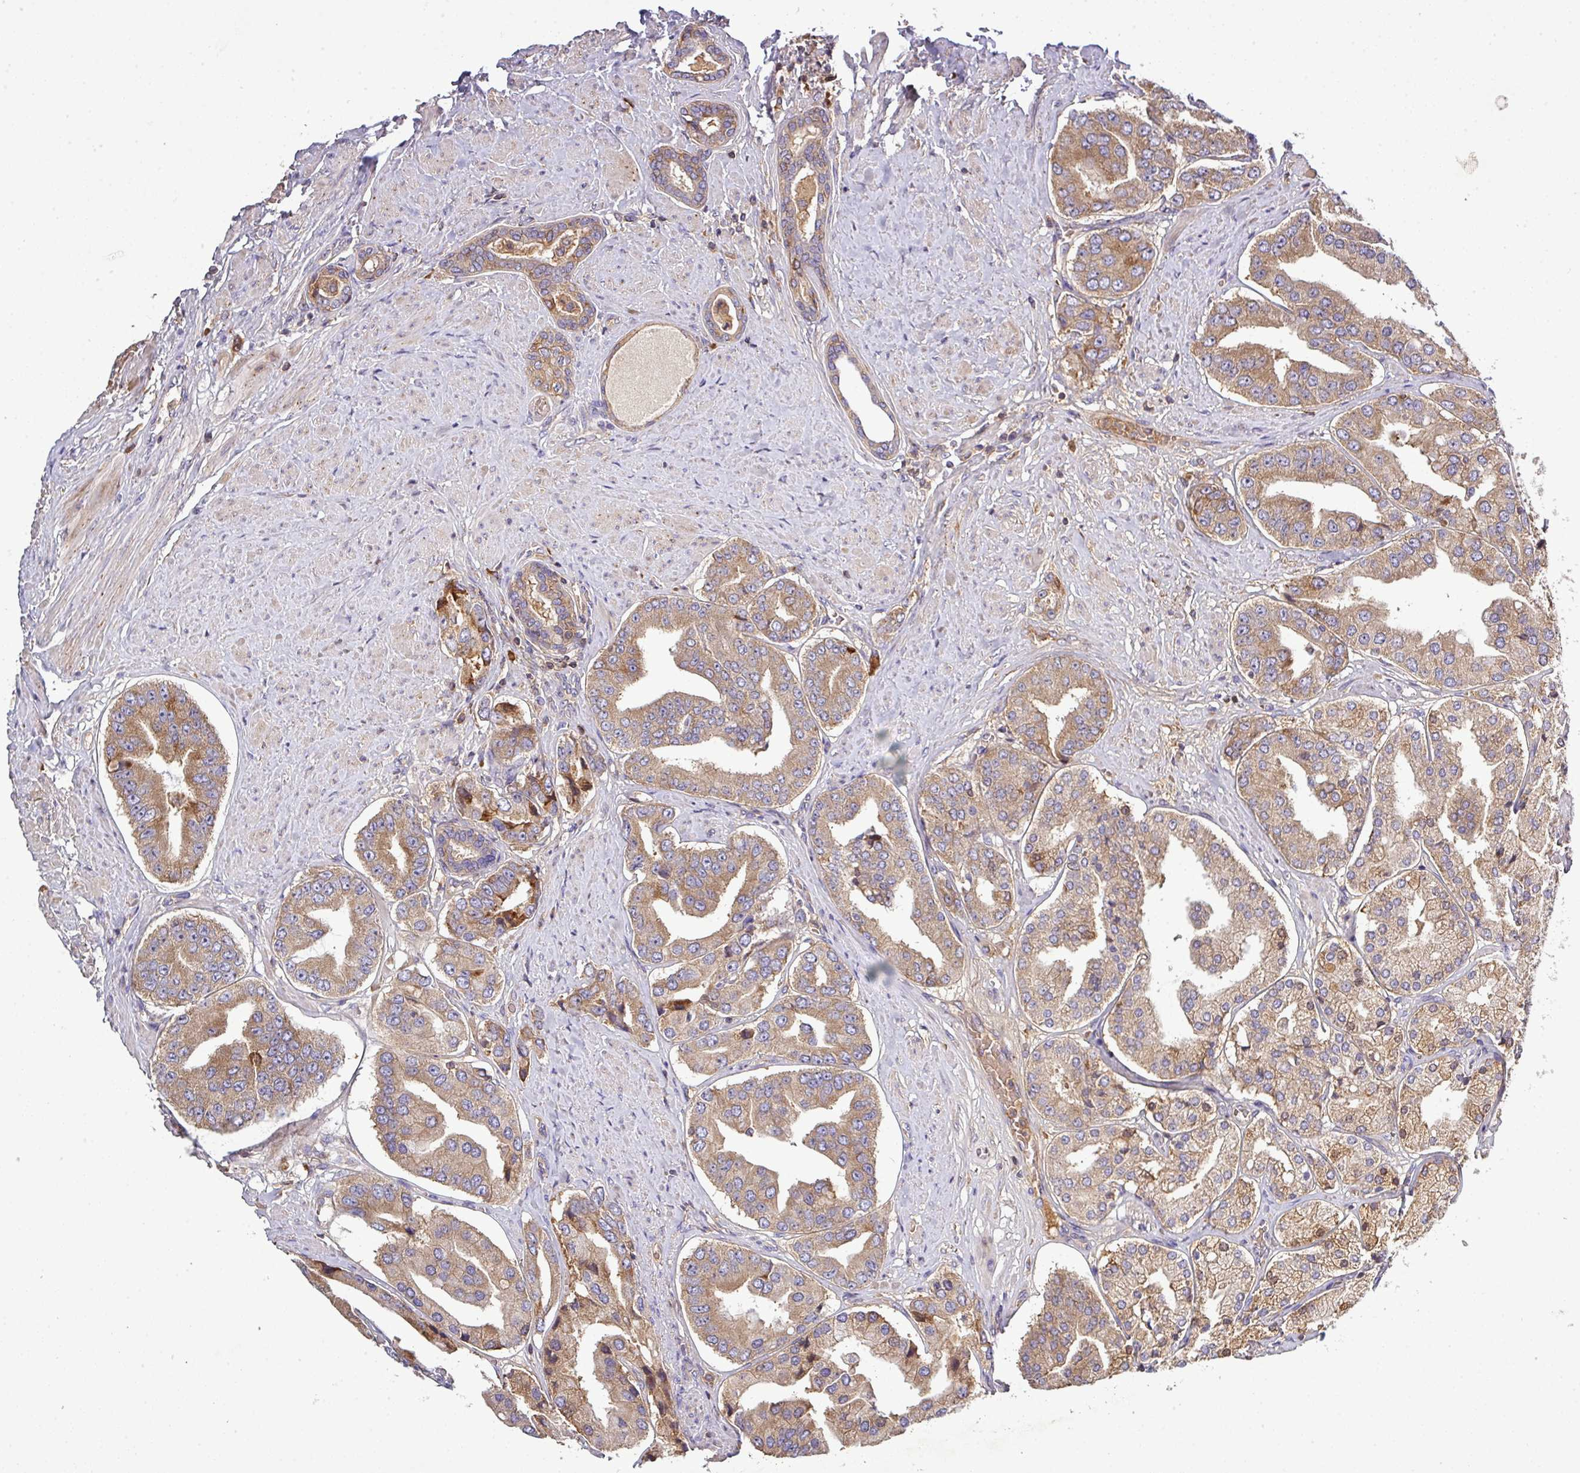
{"staining": {"intensity": "moderate", "quantity": ">75%", "location": "cytoplasmic/membranous"}, "tissue": "prostate cancer", "cell_type": "Tumor cells", "image_type": "cancer", "snomed": [{"axis": "morphology", "description": "Adenocarcinoma, High grade"}, {"axis": "topography", "description": "Prostate"}], "caption": "This is an image of IHC staining of prostate cancer, which shows moderate positivity in the cytoplasmic/membranous of tumor cells.", "gene": "LRRC74B", "patient": {"sex": "male", "age": 63}}